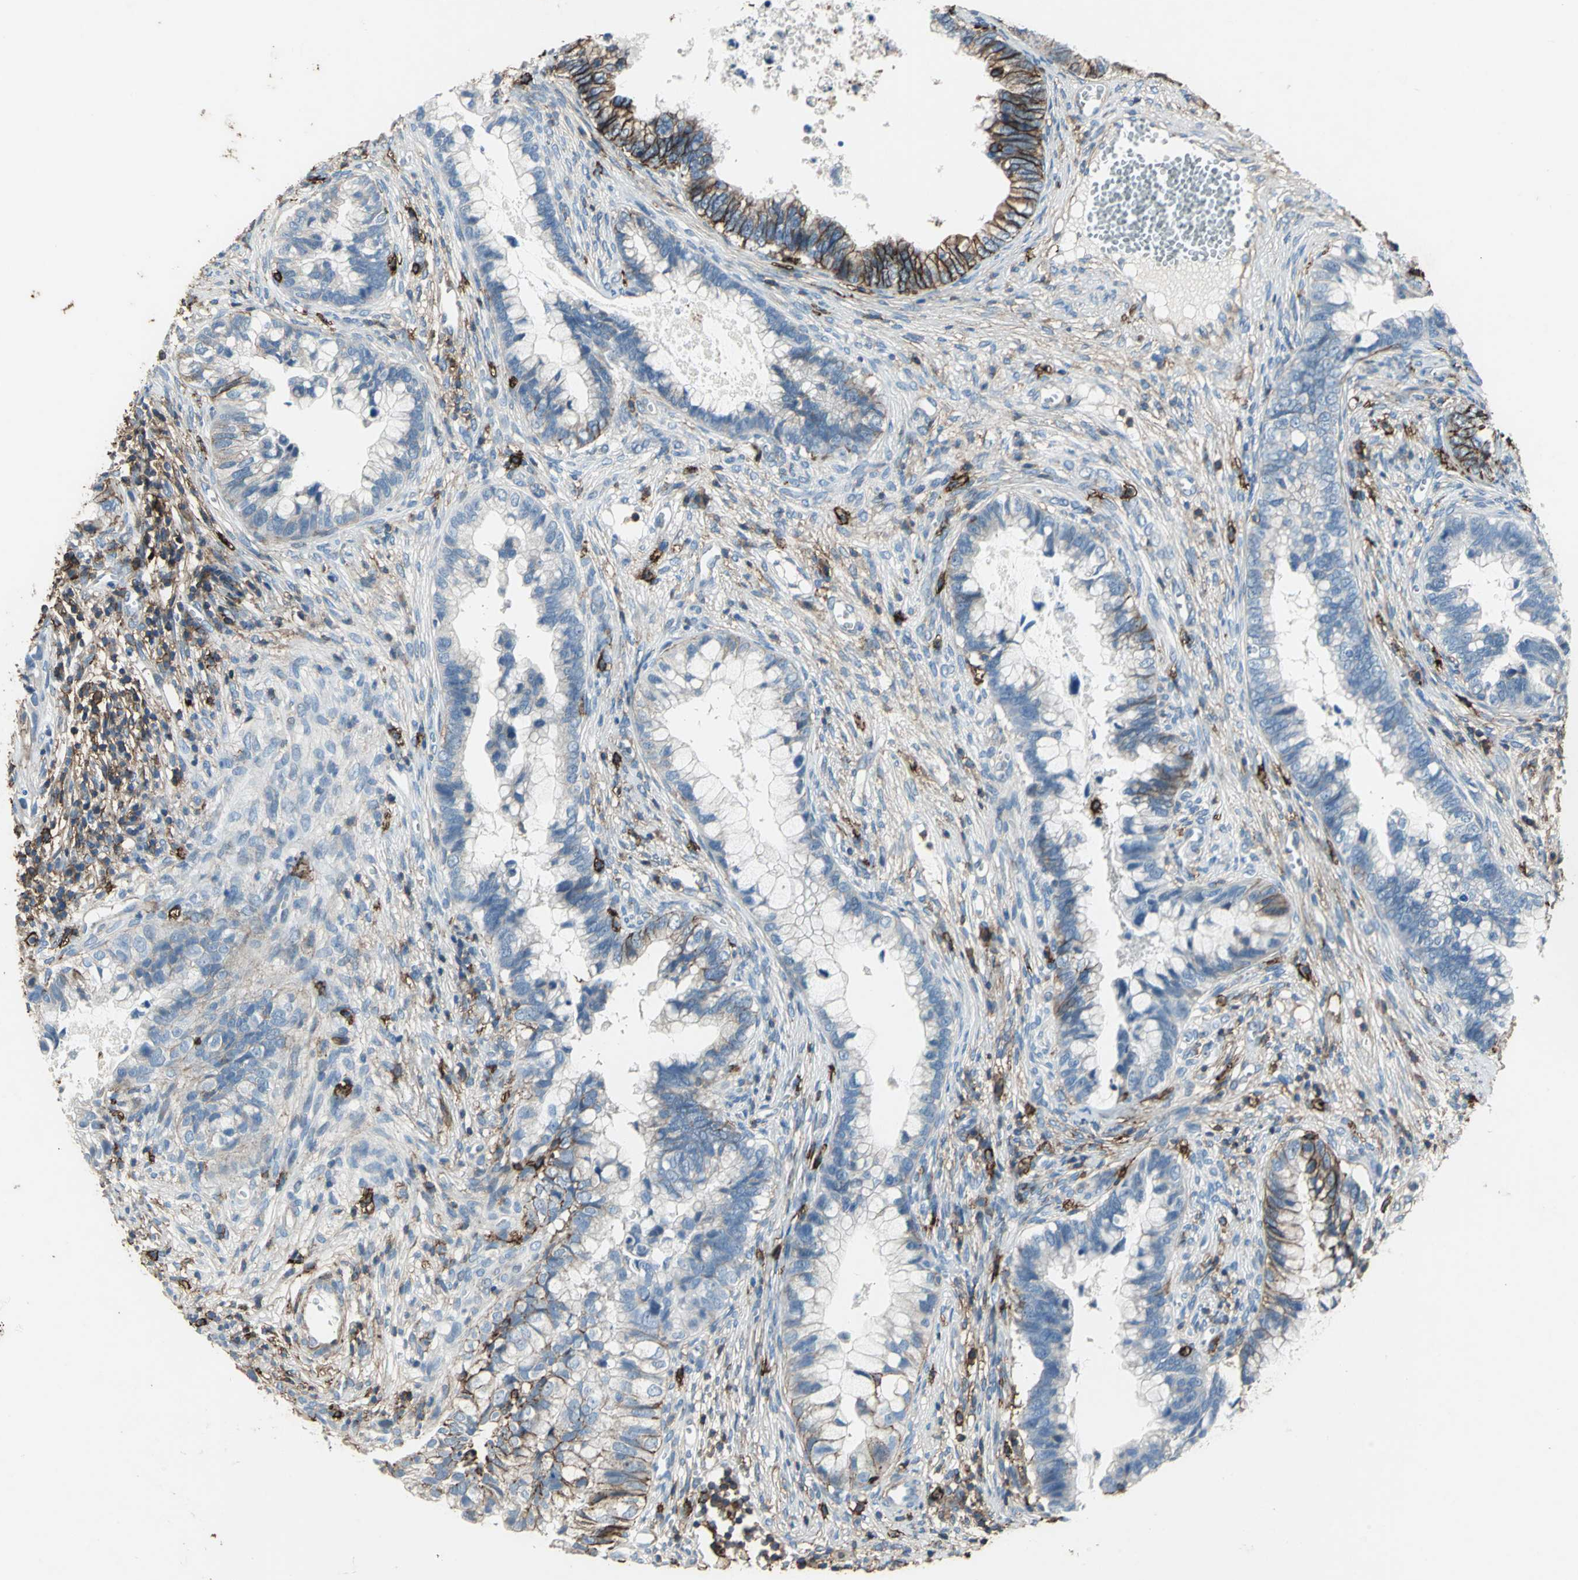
{"staining": {"intensity": "strong", "quantity": "25%-75%", "location": "cytoplasmic/membranous"}, "tissue": "cervical cancer", "cell_type": "Tumor cells", "image_type": "cancer", "snomed": [{"axis": "morphology", "description": "Adenocarcinoma, NOS"}, {"axis": "topography", "description": "Cervix"}], "caption": "A histopathology image of human cervical adenocarcinoma stained for a protein reveals strong cytoplasmic/membranous brown staining in tumor cells. (DAB IHC with brightfield microscopy, high magnification).", "gene": "CD44", "patient": {"sex": "female", "age": 44}}